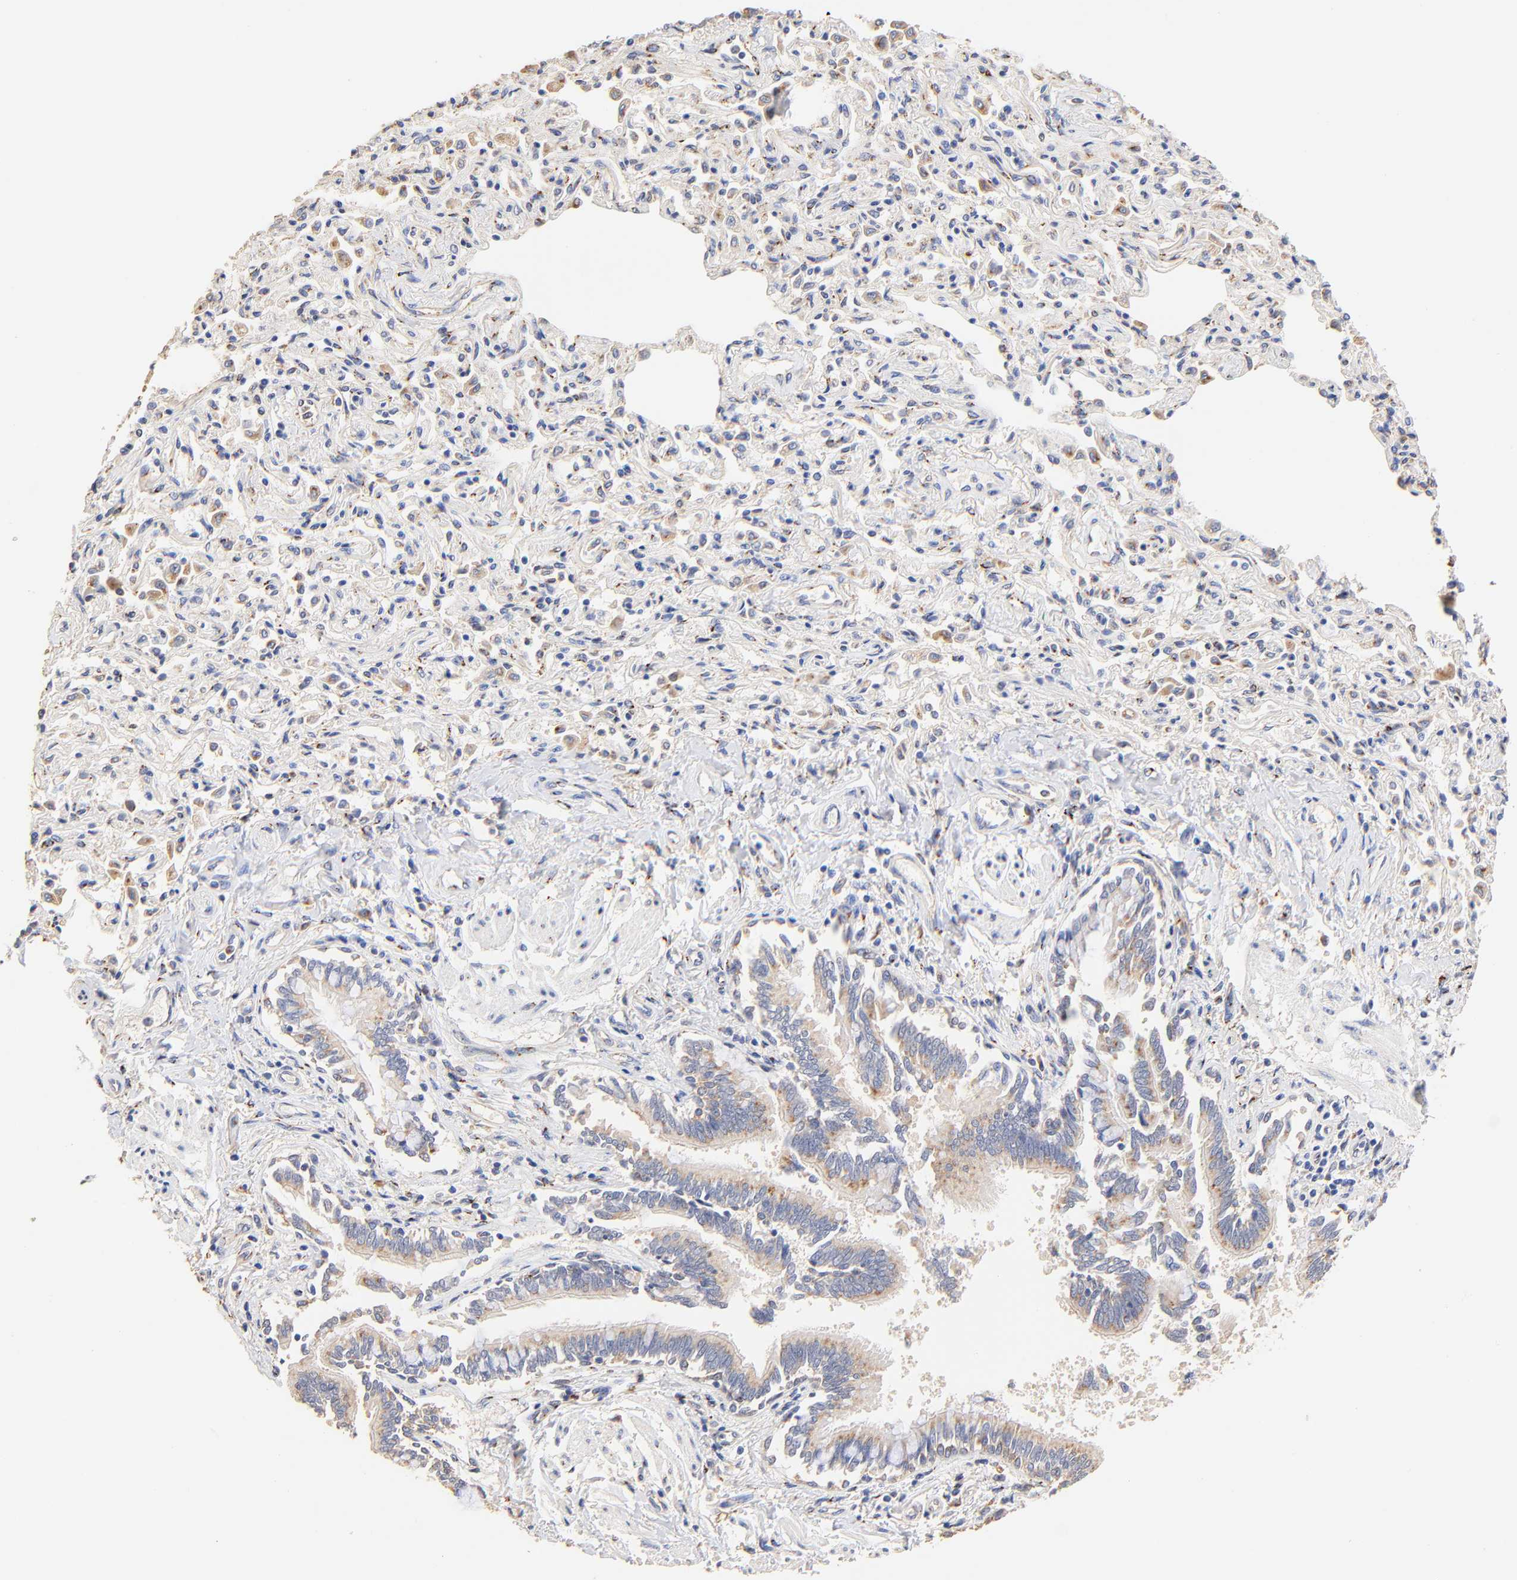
{"staining": {"intensity": "moderate", "quantity": ">75%", "location": "cytoplasmic/membranous"}, "tissue": "bronchus", "cell_type": "Respiratory epithelial cells", "image_type": "normal", "snomed": [{"axis": "morphology", "description": "Normal tissue, NOS"}, {"axis": "topography", "description": "Lung"}], "caption": "Bronchus was stained to show a protein in brown. There is medium levels of moderate cytoplasmic/membranous positivity in about >75% of respiratory epithelial cells. The protein of interest is shown in brown color, while the nuclei are stained blue.", "gene": "FMNL3", "patient": {"sex": "male", "age": 64}}